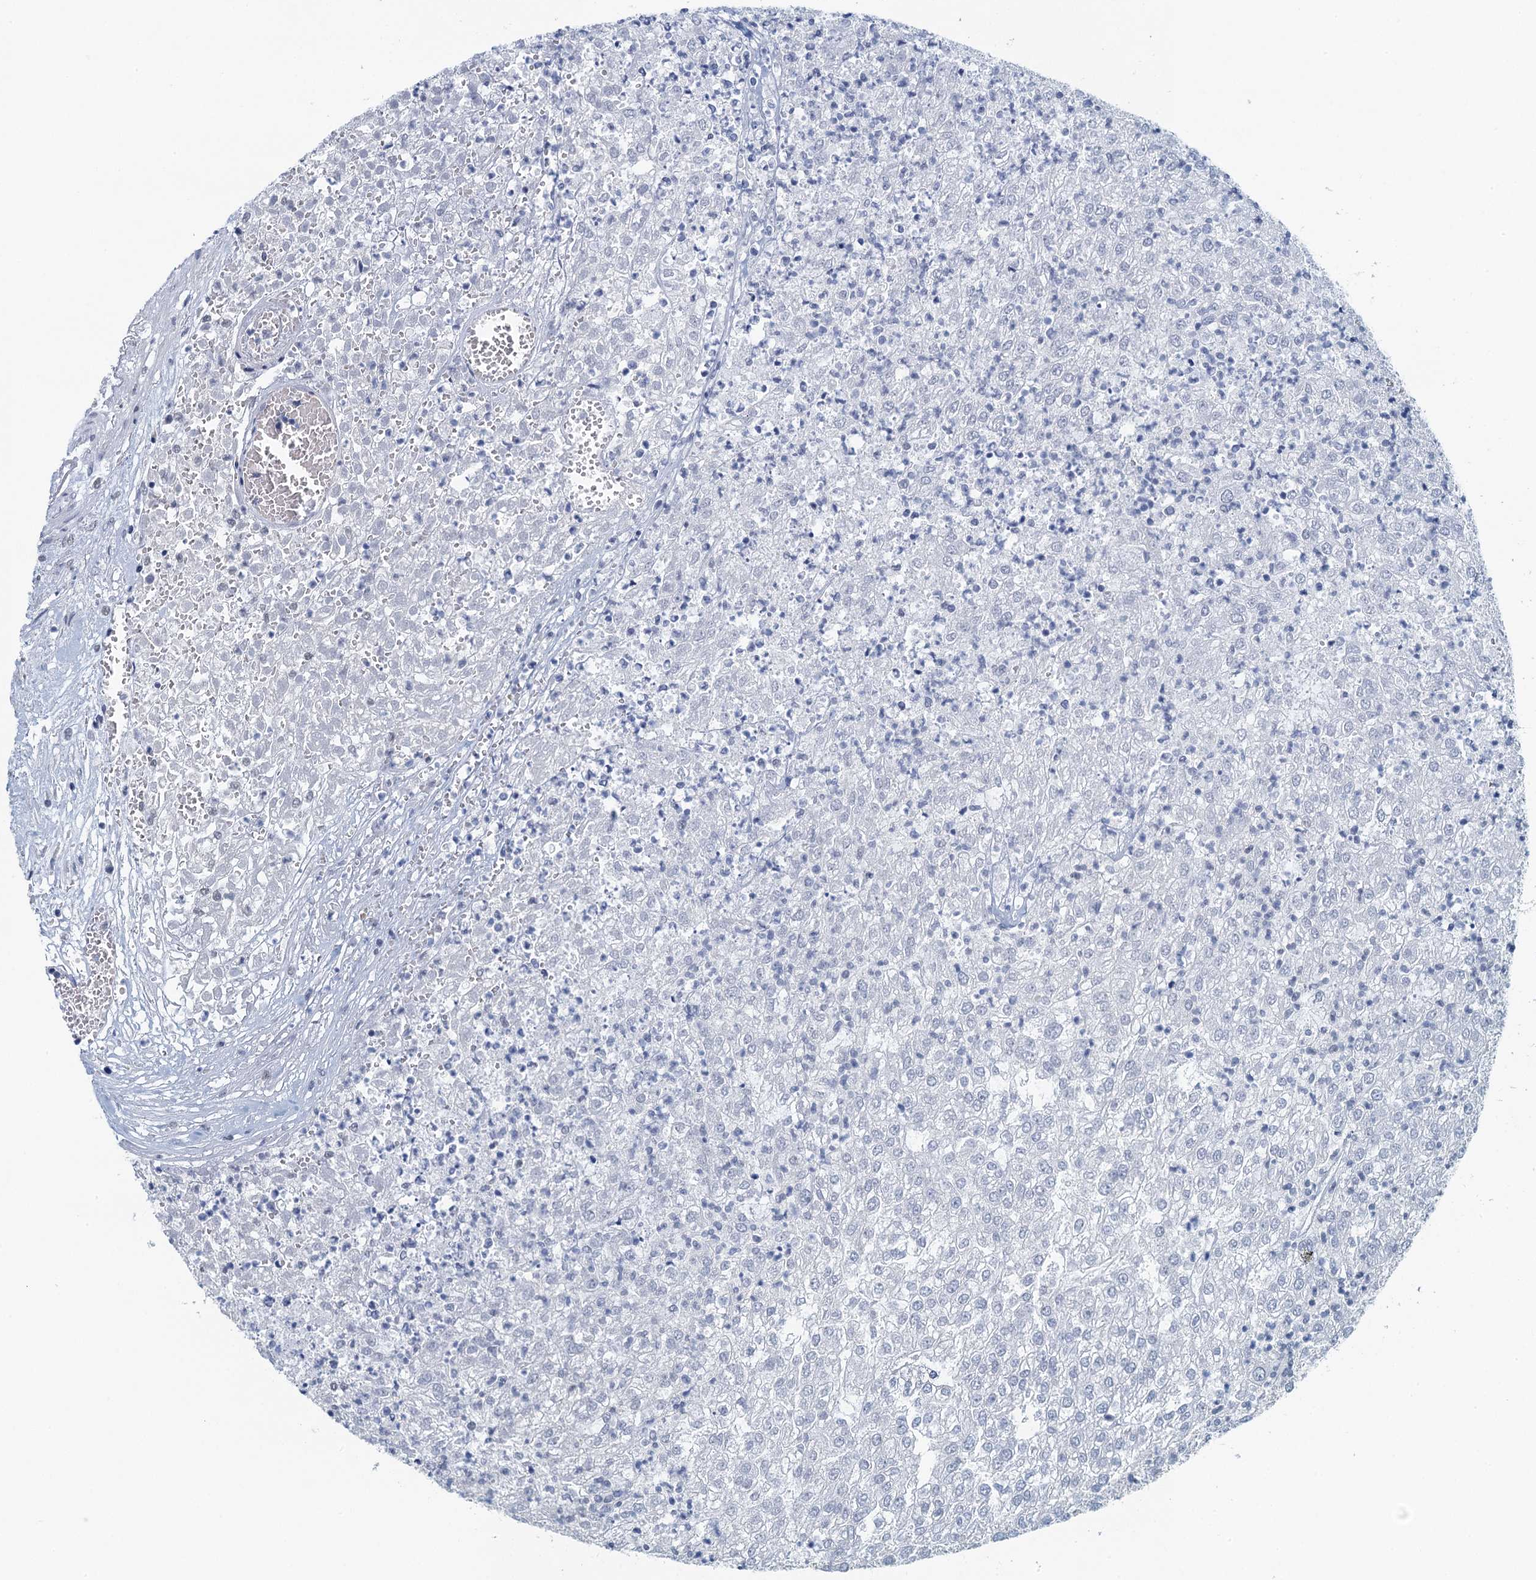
{"staining": {"intensity": "negative", "quantity": "none", "location": "none"}, "tissue": "renal cancer", "cell_type": "Tumor cells", "image_type": "cancer", "snomed": [{"axis": "morphology", "description": "Adenocarcinoma, NOS"}, {"axis": "topography", "description": "Kidney"}], "caption": "A micrograph of renal adenocarcinoma stained for a protein shows no brown staining in tumor cells. (Immunohistochemistry (ihc), brightfield microscopy, high magnification).", "gene": "TTLL9", "patient": {"sex": "female", "age": 54}}